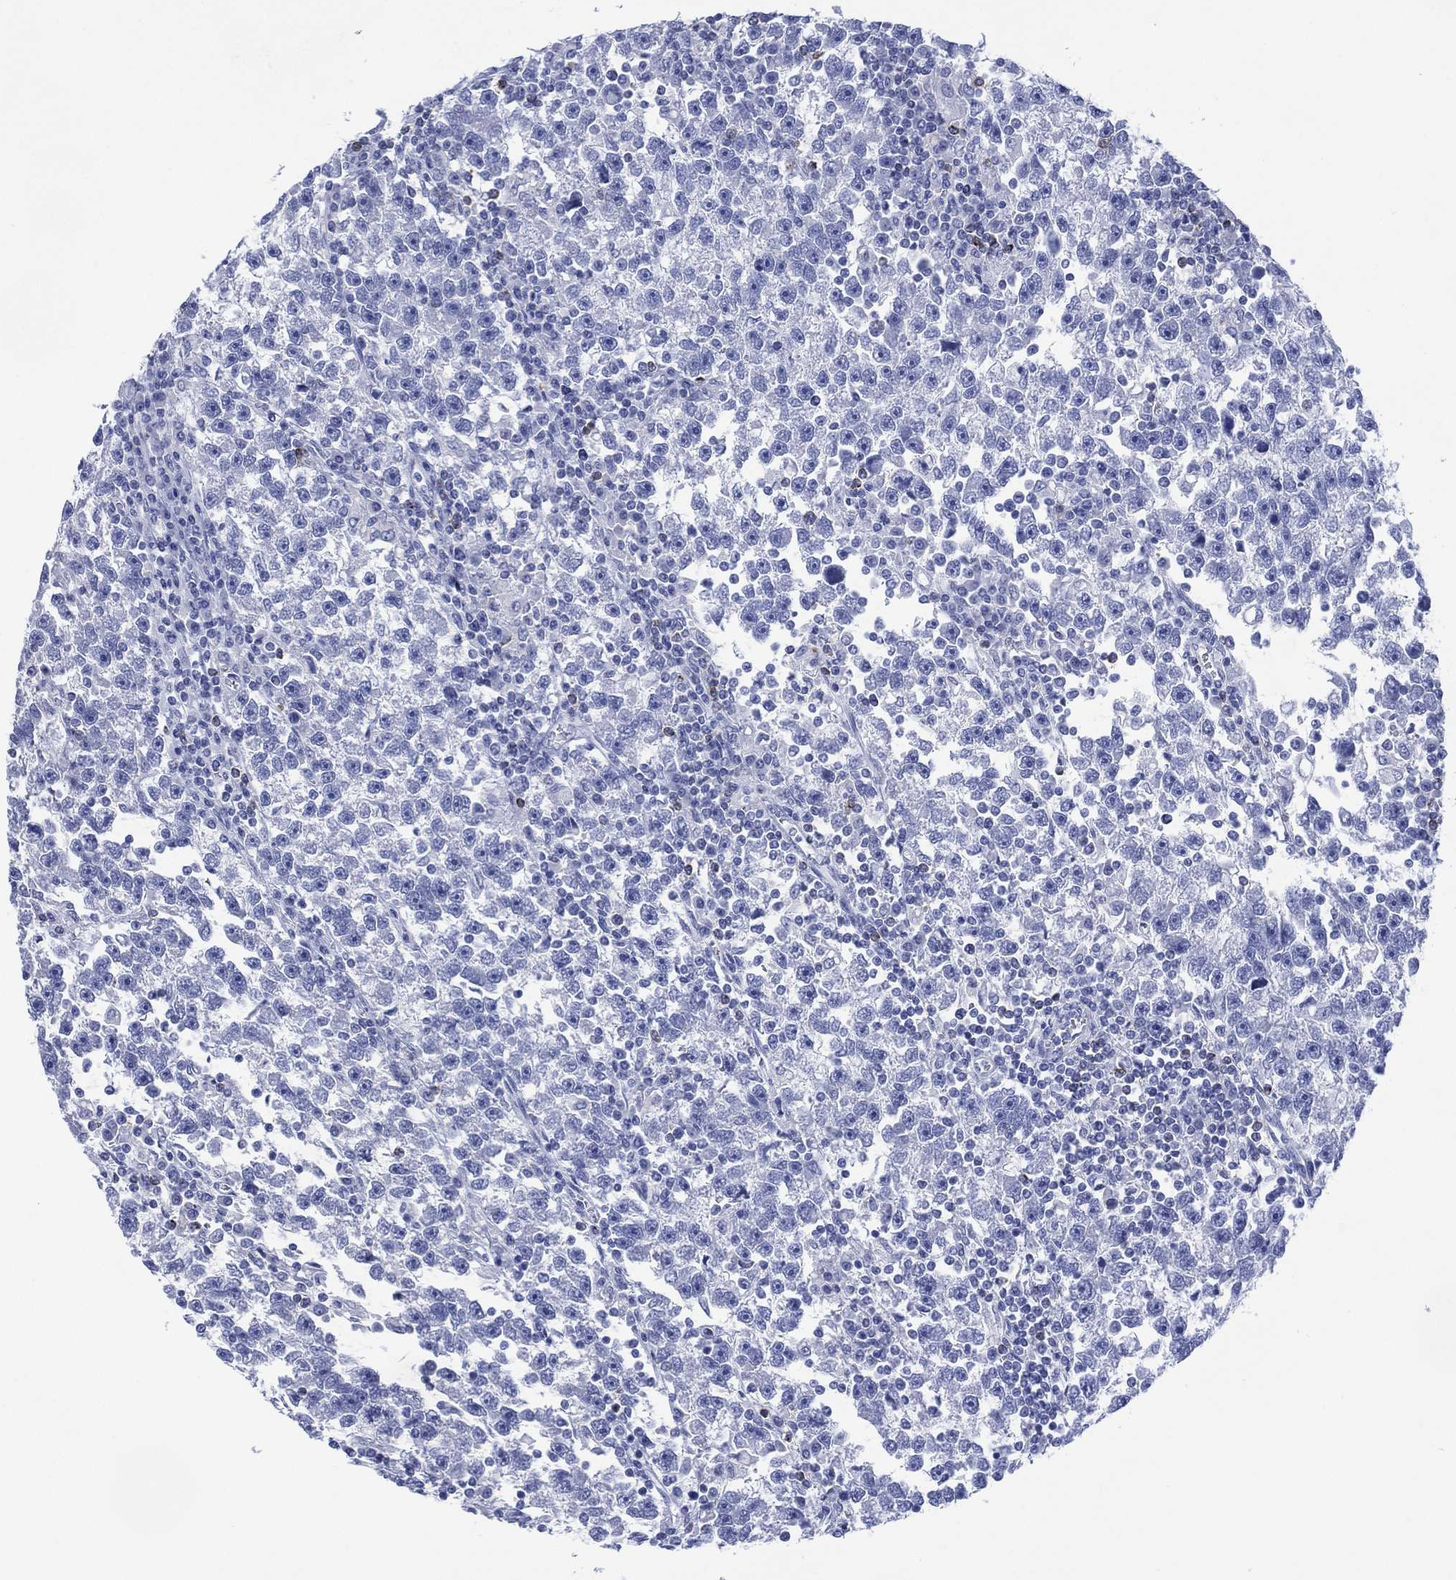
{"staining": {"intensity": "negative", "quantity": "none", "location": "none"}, "tissue": "testis cancer", "cell_type": "Tumor cells", "image_type": "cancer", "snomed": [{"axis": "morphology", "description": "Seminoma, NOS"}, {"axis": "topography", "description": "Testis"}], "caption": "Micrograph shows no protein expression in tumor cells of testis seminoma tissue.", "gene": "DPP4", "patient": {"sex": "male", "age": 47}}